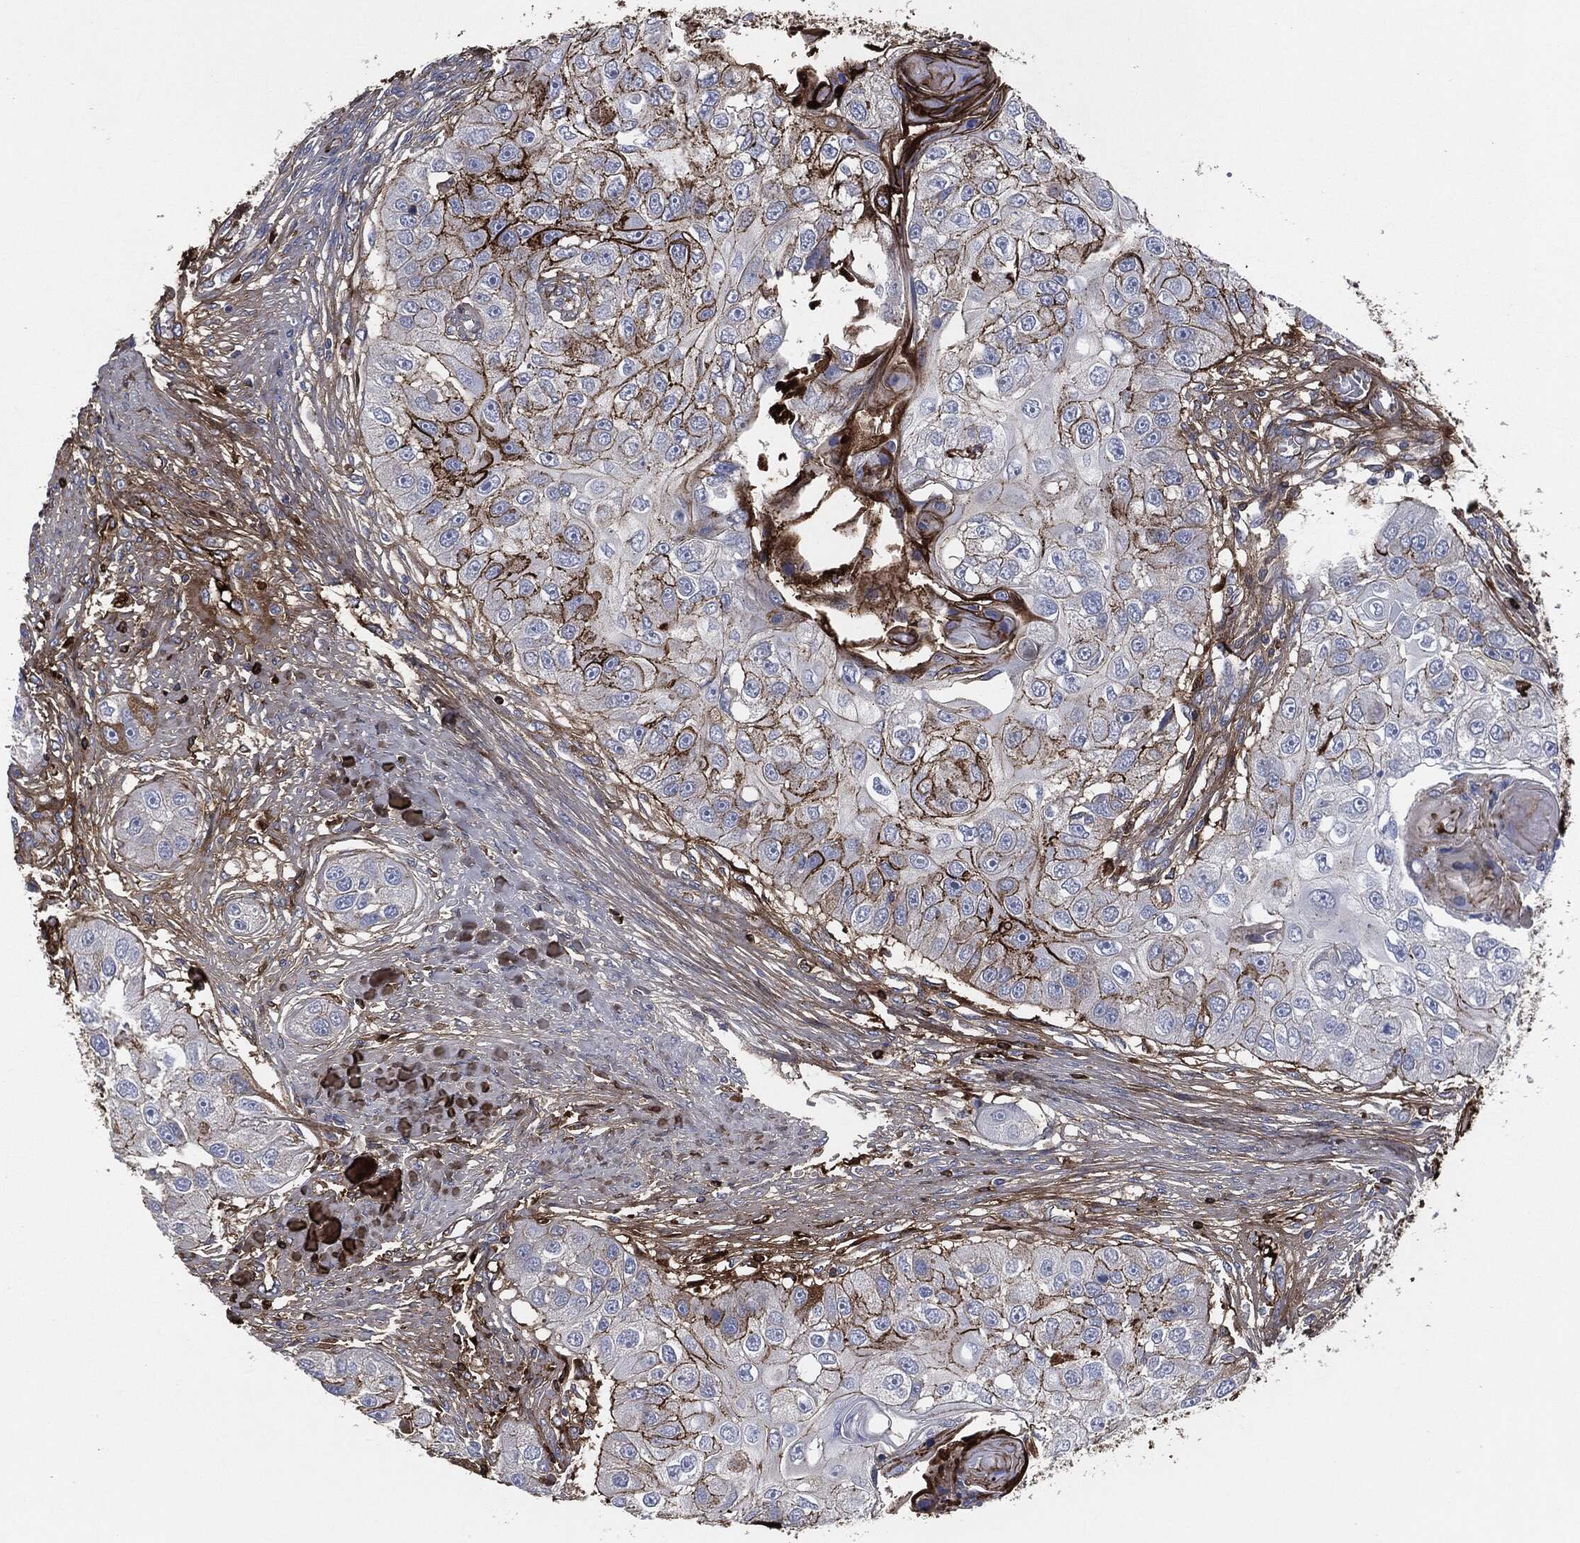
{"staining": {"intensity": "strong", "quantity": "<25%", "location": "cytoplasmic/membranous"}, "tissue": "head and neck cancer", "cell_type": "Tumor cells", "image_type": "cancer", "snomed": [{"axis": "morphology", "description": "Normal tissue, NOS"}, {"axis": "morphology", "description": "Squamous cell carcinoma, NOS"}, {"axis": "topography", "description": "Skeletal muscle"}, {"axis": "topography", "description": "Head-Neck"}], "caption": "Head and neck squamous cell carcinoma stained for a protein displays strong cytoplasmic/membranous positivity in tumor cells.", "gene": "APOB", "patient": {"sex": "male", "age": 51}}